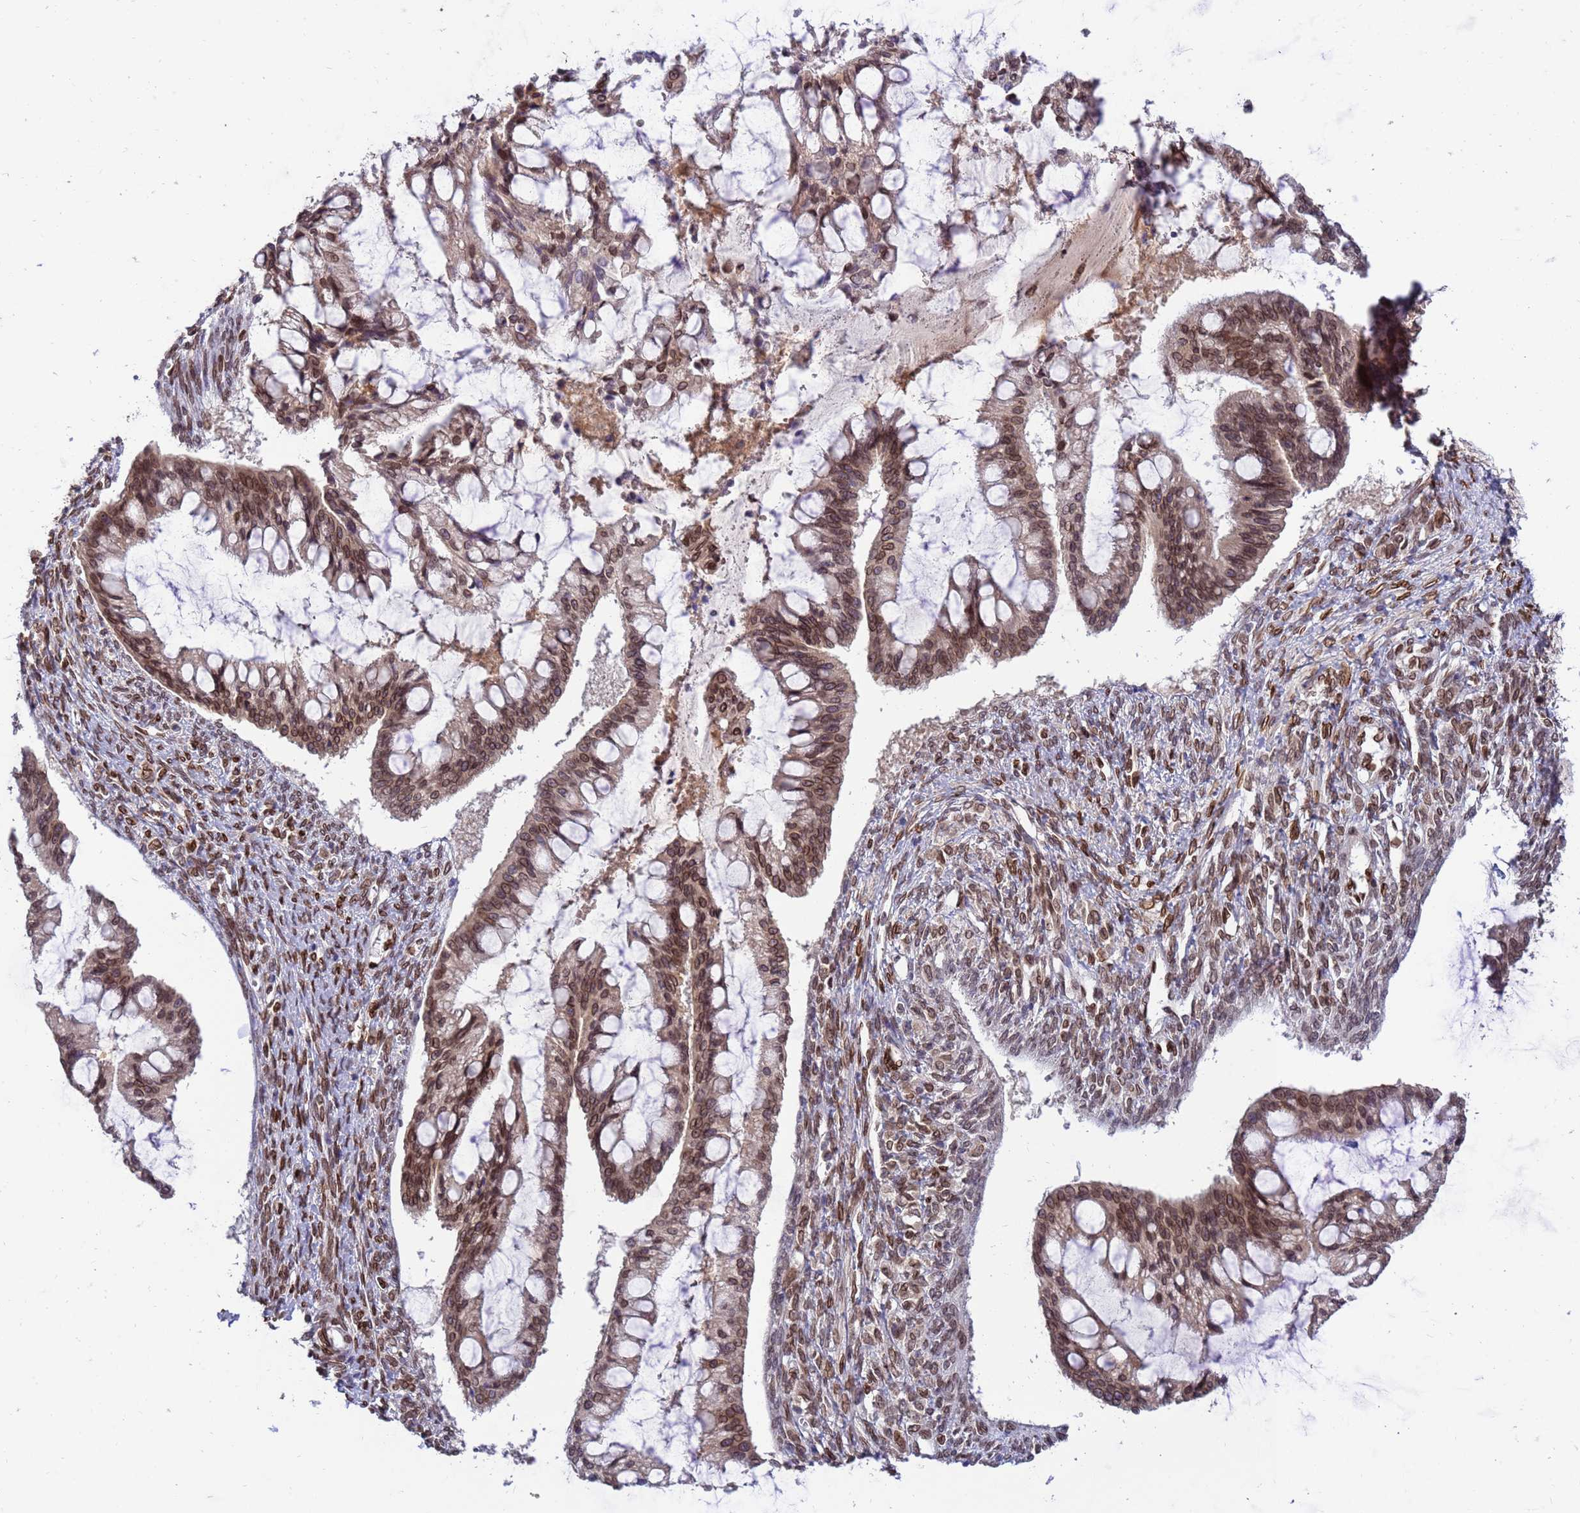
{"staining": {"intensity": "moderate", "quantity": ">75%", "location": "cytoplasmic/membranous,nuclear"}, "tissue": "ovarian cancer", "cell_type": "Tumor cells", "image_type": "cancer", "snomed": [{"axis": "morphology", "description": "Cystadenocarcinoma, mucinous, NOS"}, {"axis": "topography", "description": "Ovary"}], "caption": "Ovarian cancer stained with DAB (3,3'-diaminobenzidine) immunohistochemistry reveals medium levels of moderate cytoplasmic/membranous and nuclear staining in approximately >75% of tumor cells.", "gene": "GPR135", "patient": {"sex": "female", "age": 73}}